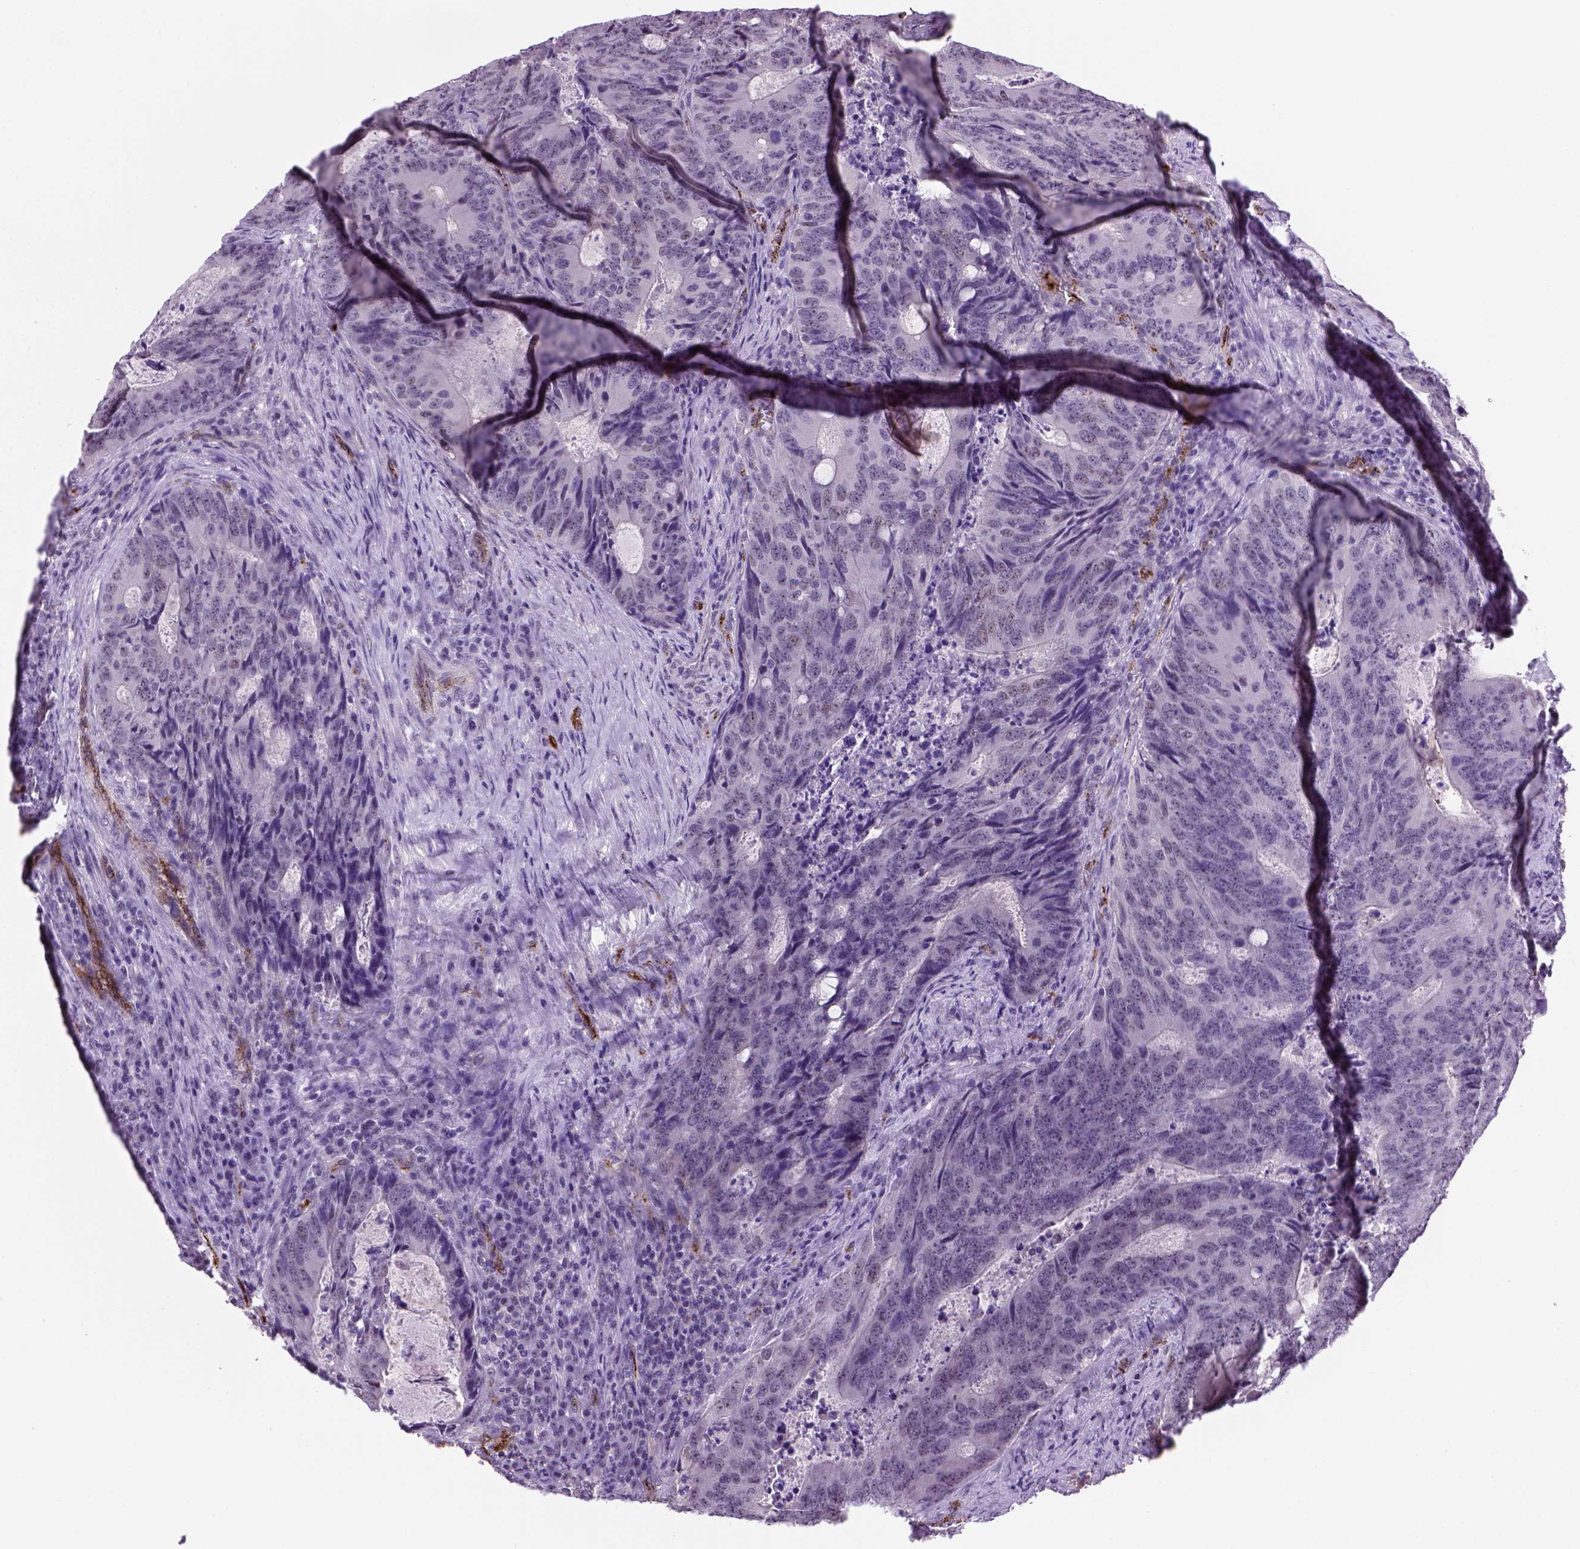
{"staining": {"intensity": "negative", "quantity": "none", "location": "none"}, "tissue": "colorectal cancer", "cell_type": "Tumor cells", "image_type": "cancer", "snomed": [{"axis": "morphology", "description": "Adenocarcinoma, NOS"}, {"axis": "topography", "description": "Colon"}], "caption": "Immunohistochemical staining of colorectal cancer (adenocarcinoma) demonstrates no significant positivity in tumor cells.", "gene": "VWF", "patient": {"sex": "male", "age": 67}}